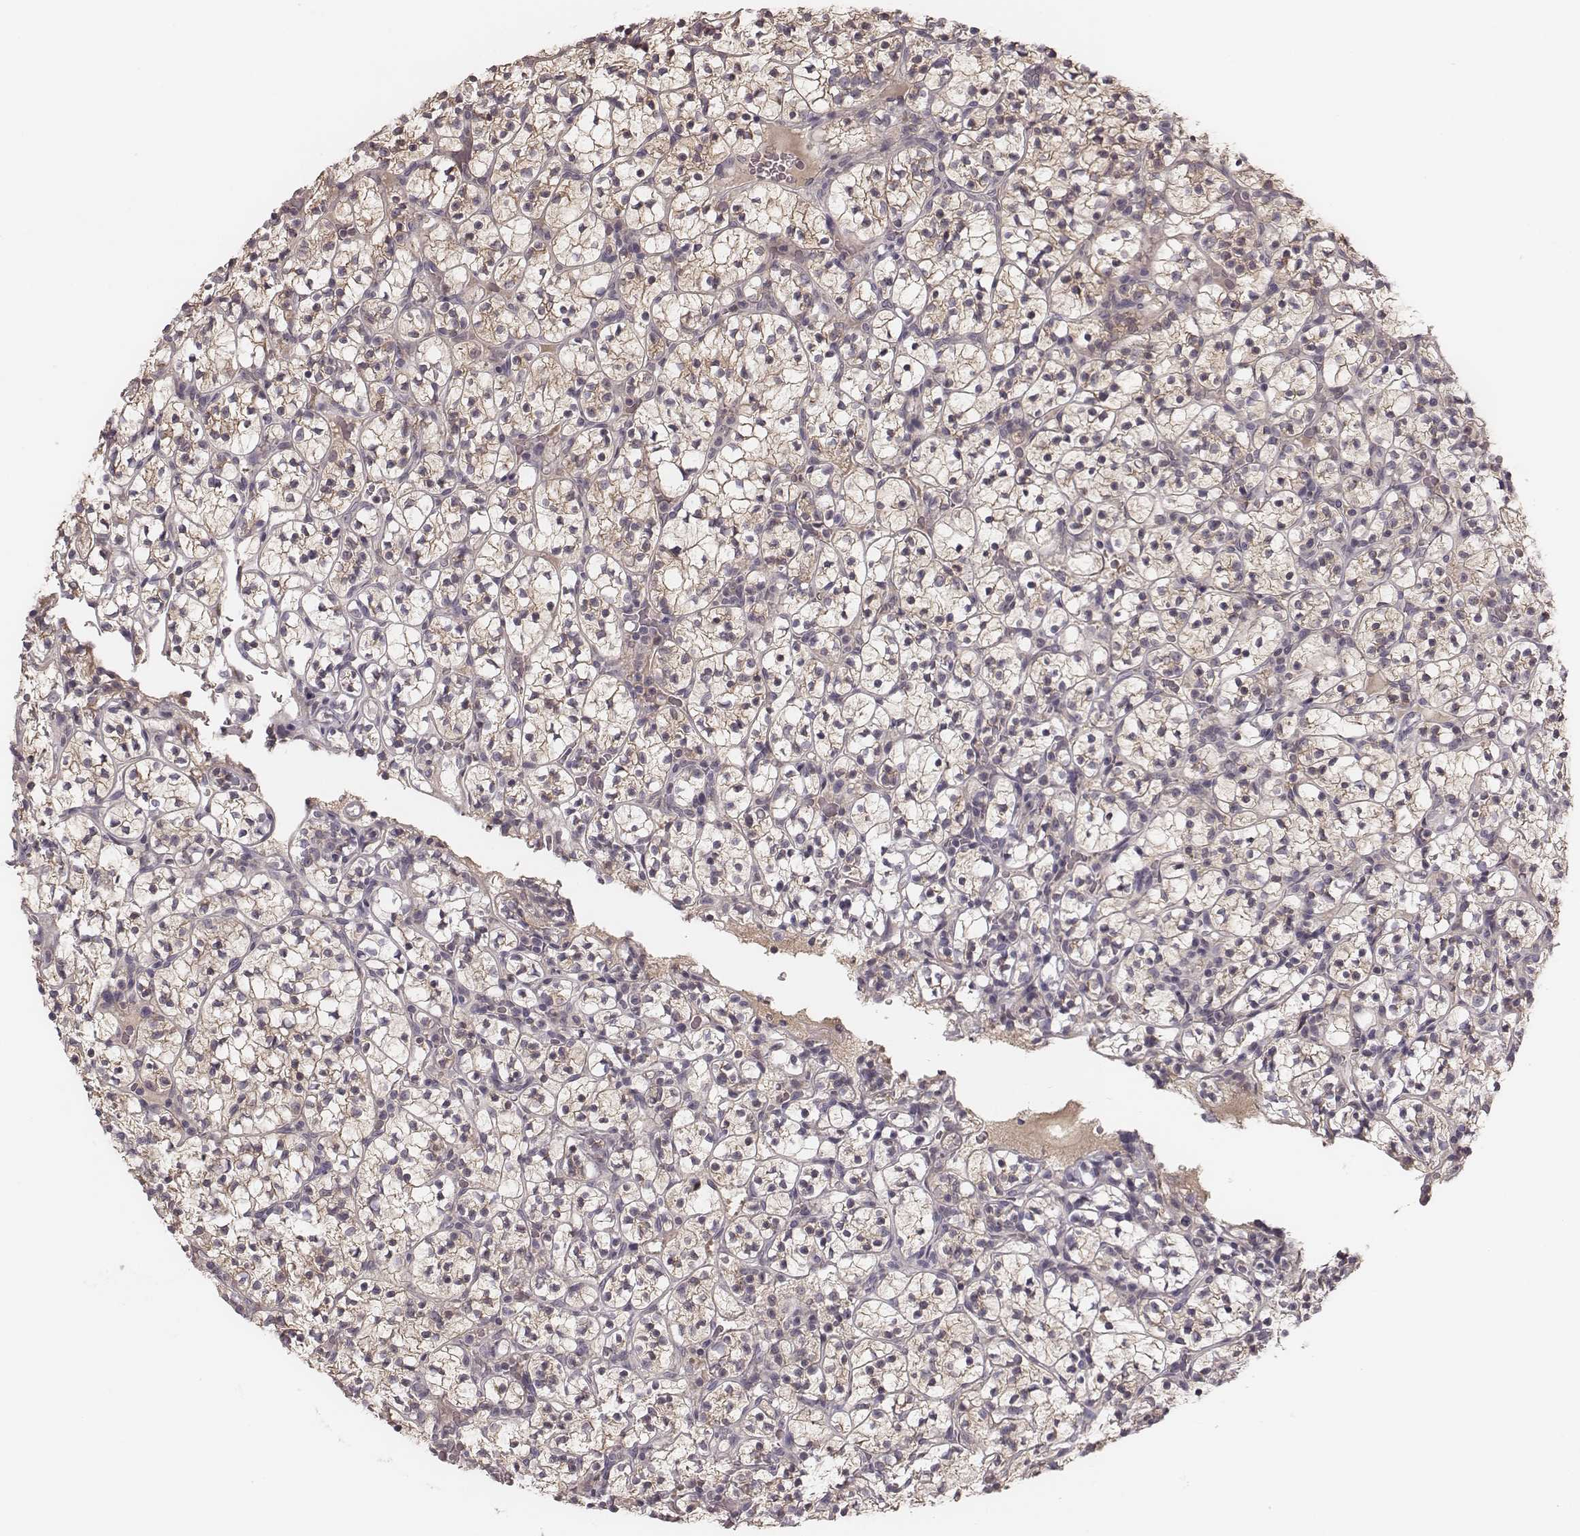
{"staining": {"intensity": "moderate", "quantity": "25%-75%", "location": "cytoplasmic/membranous"}, "tissue": "renal cancer", "cell_type": "Tumor cells", "image_type": "cancer", "snomed": [{"axis": "morphology", "description": "Adenocarcinoma, NOS"}, {"axis": "topography", "description": "Kidney"}], "caption": "Adenocarcinoma (renal) tissue shows moderate cytoplasmic/membranous staining in approximately 25%-75% of tumor cells, visualized by immunohistochemistry. (IHC, brightfield microscopy, high magnification).", "gene": "P2RX5", "patient": {"sex": "female", "age": 89}}